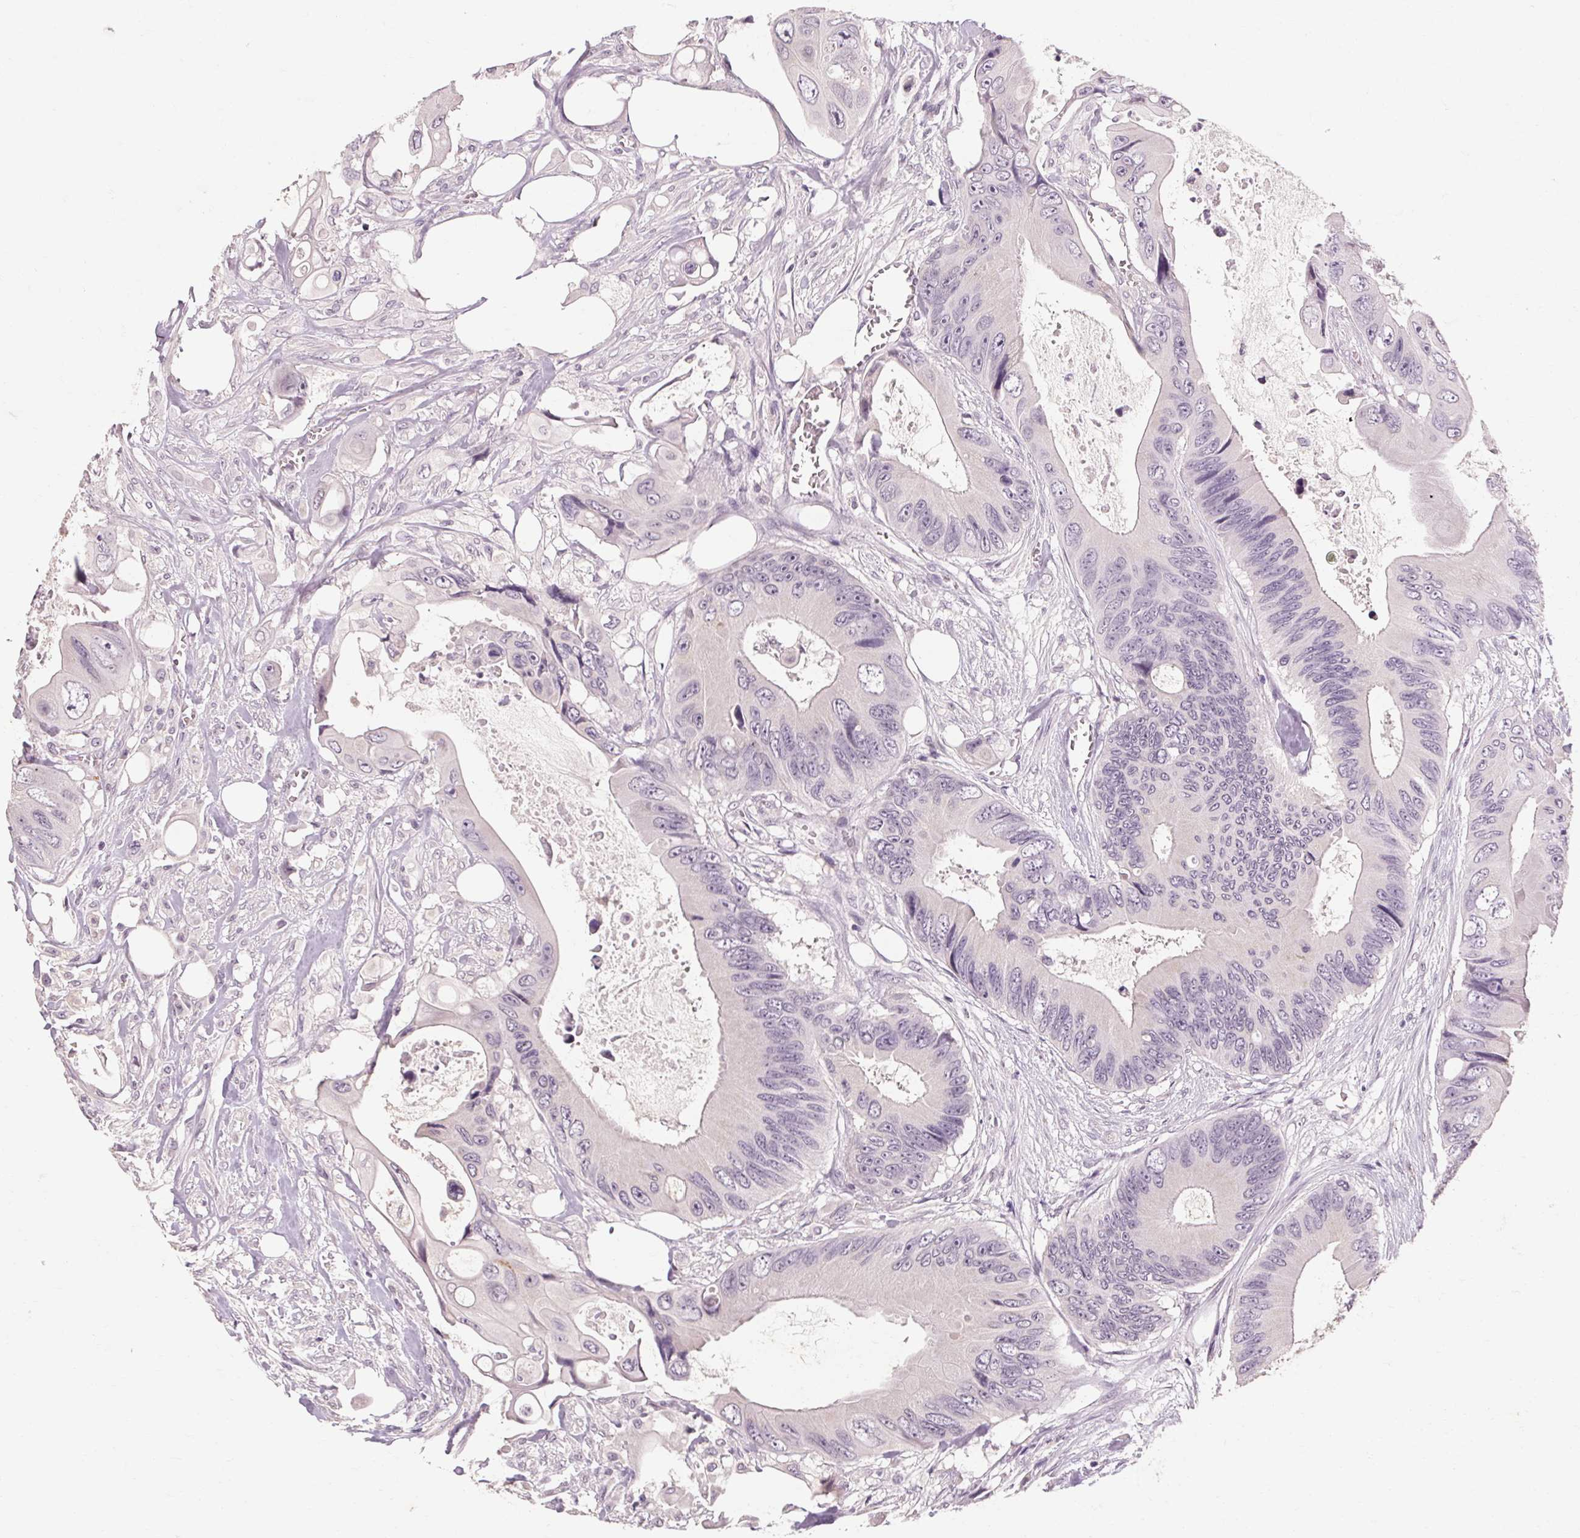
{"staining": {"intensity": "negative", "quantity": "none", "location": "none"}, "tissue": "colorectal cancer", "cell_type": "Tumor cells", "image_type": "cancer", "snomed": [{"axis": "morphology", "description": "Adenocarcinoma, NOS"}, {"axis": "topography", "description": "Rectum"}], "caption": "This histopathology image is of colorectal cancer stained with immunohistochemistry (IHC) to label a protein in brown with the nuclei are counter-stained blue. There is no staining in tumor cells.", "gene": "POMC", "patient": {"sex": "male", "age": 63}}